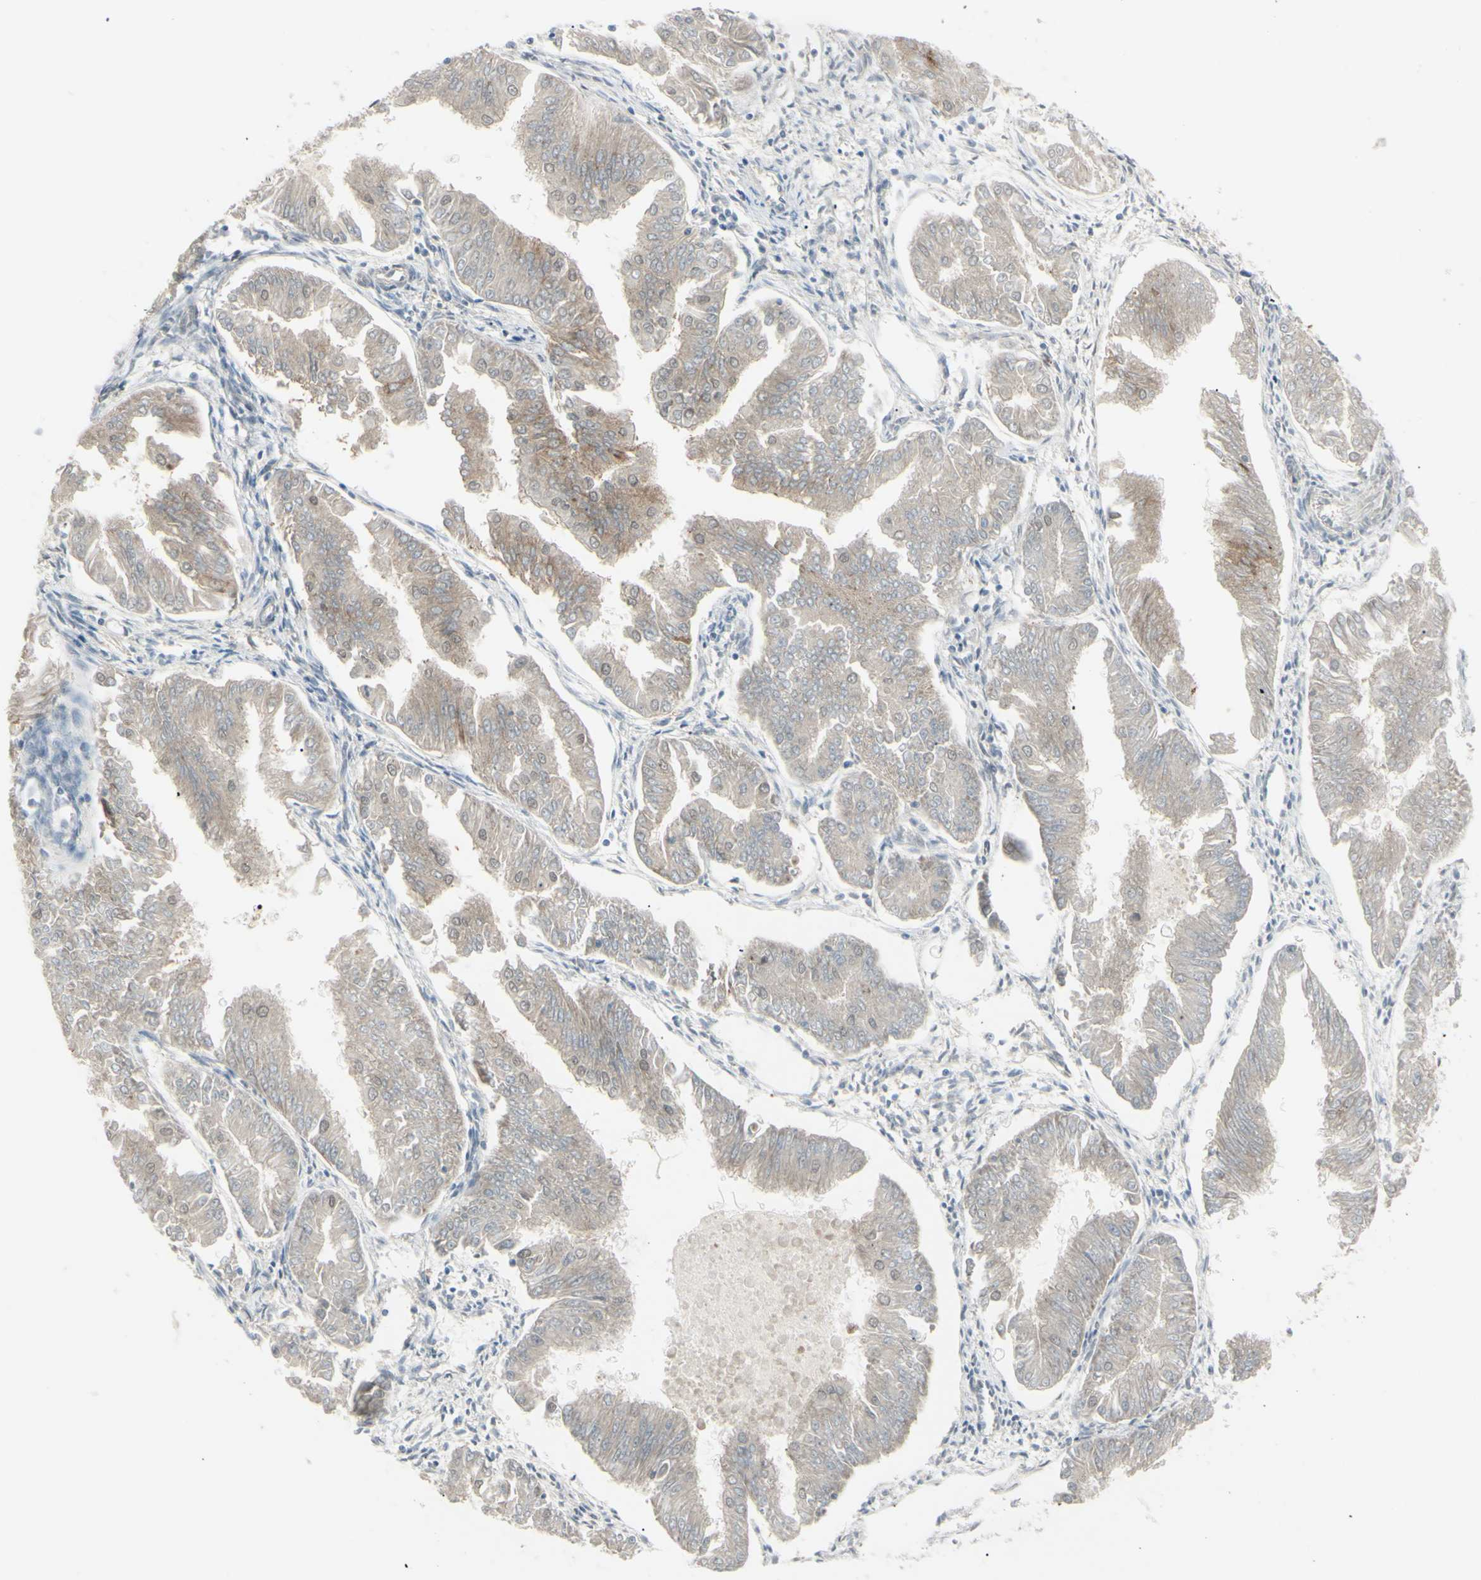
{"staining": {"intensity": "moderate", "quantity": ">75%", "location": "cytoplasmic/membranous"}, "tissue": "endometrial cancer", "cell_type": "Tumor cells", "image_type": "cancer", "snomed": [{"axis": "morphology", "description": "Adenocarcinoma, NOS"}, {"axis": "topography", "description": "Endometrium"}], "caption": "Immunohistochemical staining of human endometrial cancer (adenocarcinoma) shows medium levels of moderate cytoplasmic/membranous expression in about >75% of tumor cells.", "gene": "LRRK1", "patient": {"sex": "female", "age": 53}}